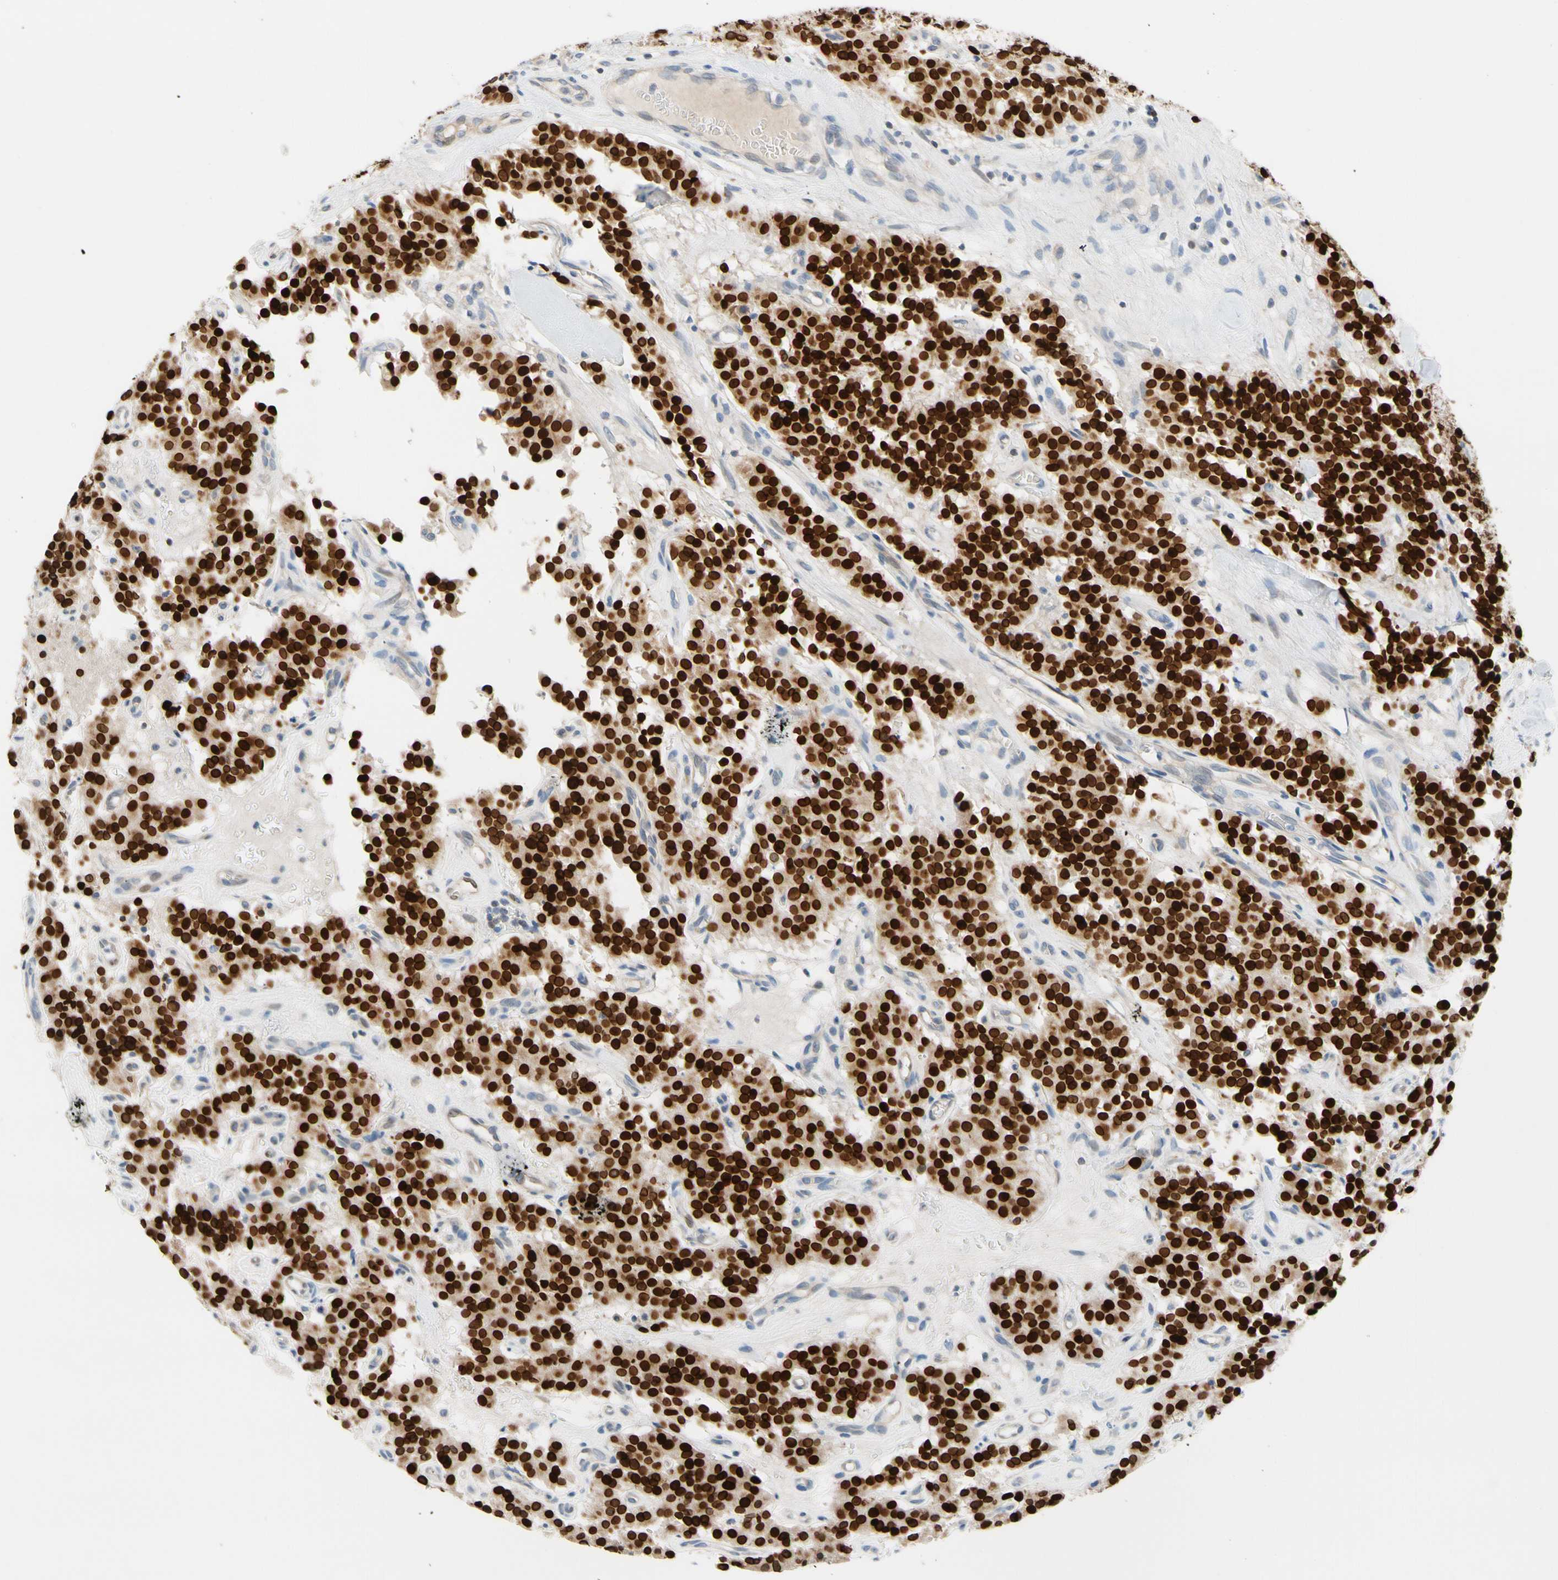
{"staining": {"intensity": "strong", "quantity": ">75%", "location": "nuclear"}, "tissue": "carcinoid", "cell_type": "Tumor cells", "image_type": "cancer", "snomed": [{"axis": "morphology", "description": "Carcinoid, malignant, NOS"}, {"axis": "topography", "description": "Lung"}], "caption": "About >75% of tumor cells in human carcinoid show strong nuclear protein expression as visualized by brown immunohistochemical staining.", "gene": "ZNF132", "patient": {"sex": "male", "age": 30}}